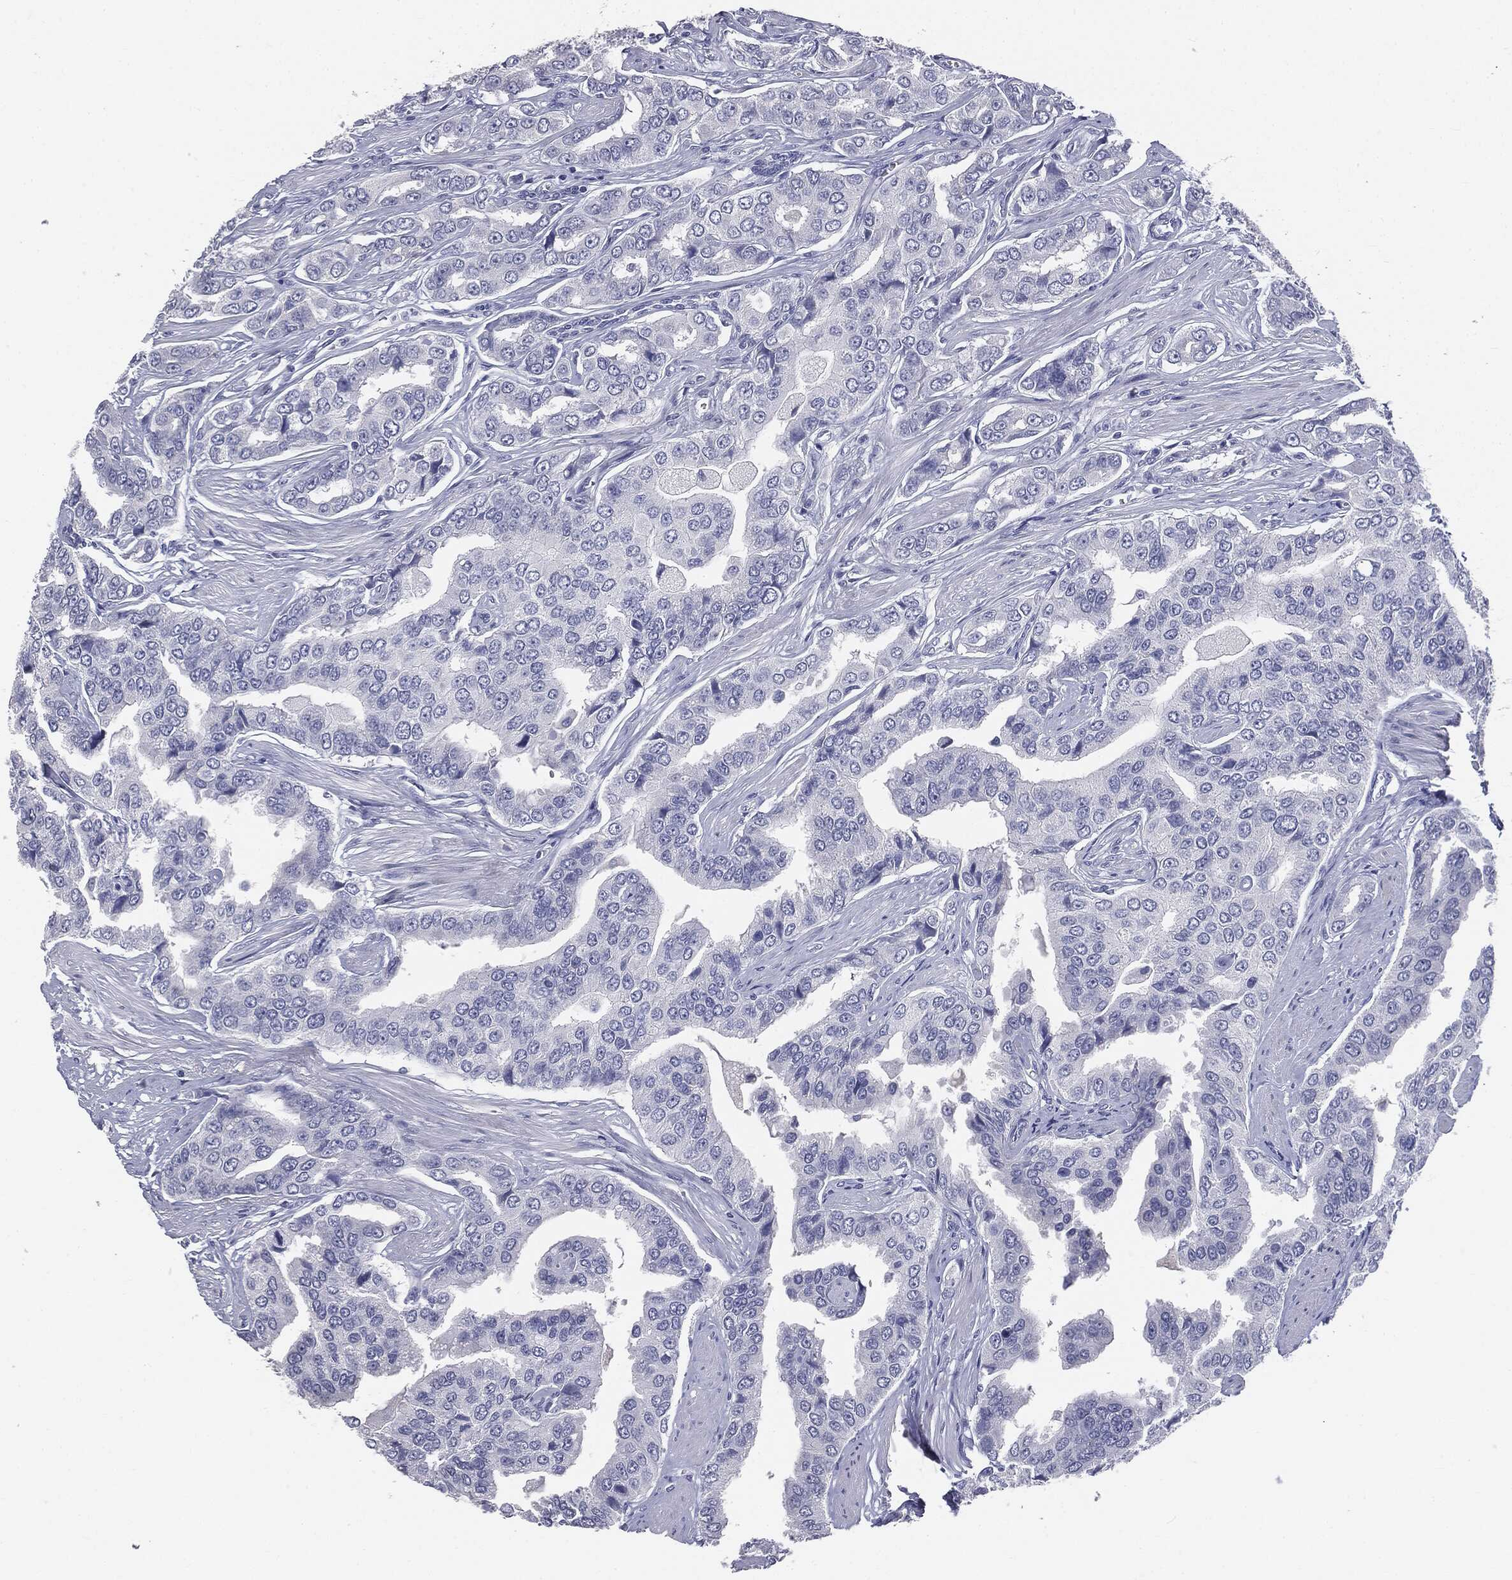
{"staining": {"intensity": "negative", "quantity": "none", "location": "none"}, "tissue": "prostate cancer", "cell_type": "Tumor cells", "image_type": "cancer", "snomed": [{"axis": "morphology", "description": "Adenocarcinoma, NOS"}, {"axis": "topography", "description": "Prostate and seminal vesicle, NOS"}, {"axis": "topography", "description": "Prostate"}], "caption": "This is an IHC image of human prostate adenocarcinoma. There is no positivity in tumor cells.", "gene": "AFP", "patient": {"sex": "male", "age": 69}}